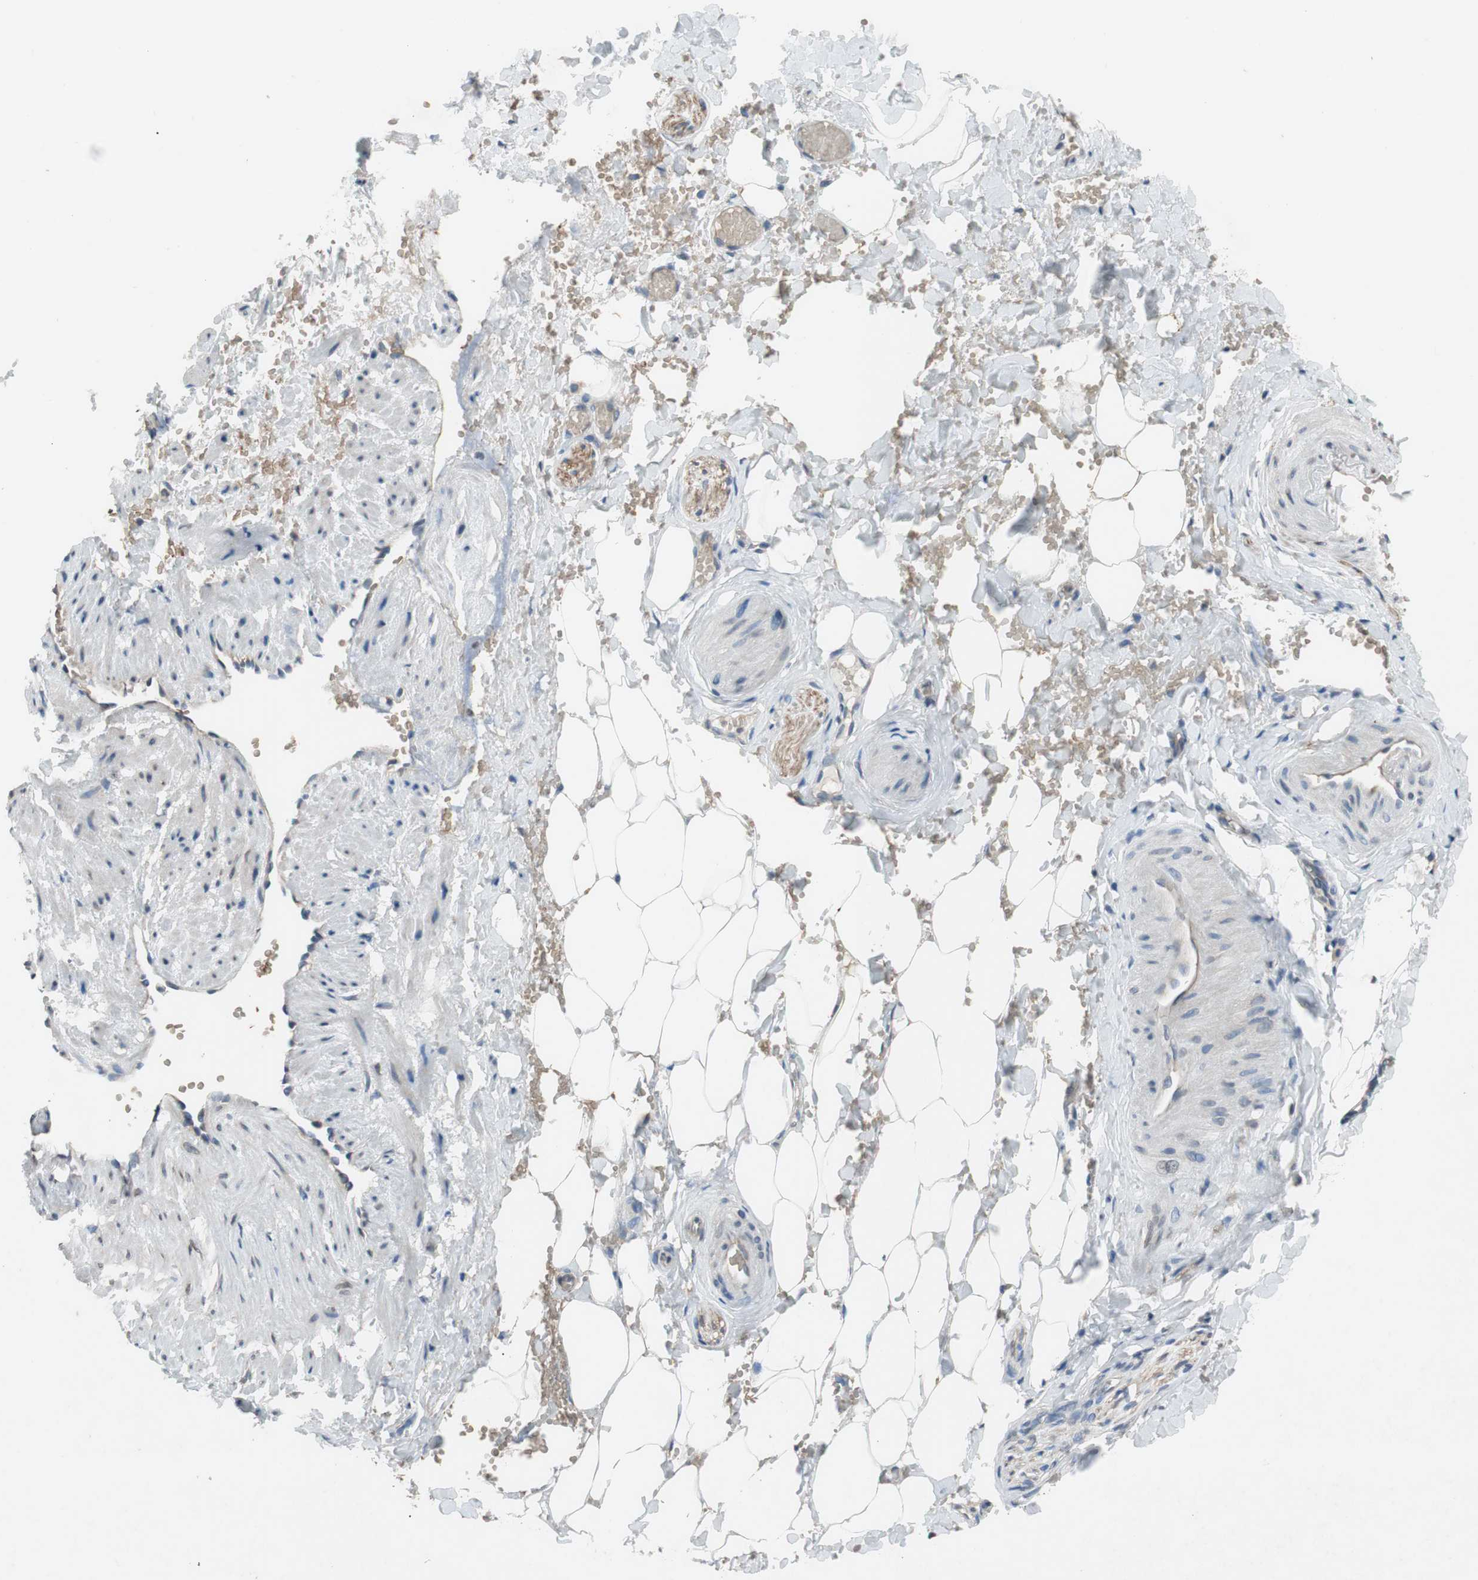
{"staining": {"intensity": "negative", "quantity": "none", "location": "none"}, "tissue": "adipose tissue", "cell_type": "Adipocytes", "image_type": "normal", "snomed": [{"axis": "morphology", "description": "Normal tissue, NOS"}, {"axis": "topography", "description": "Soft tissue"}, {"axis": "topography", "description": "Vascular tissue"}], "caption": "Immunohistochemical staining of normal human adipose tissue reveals no significant expression in adipocytes. The staining is performed using DAB brown chromogen with nuclei counter-stained in using hematoxylin.", "gene": "ADD2", "patient": {"sex": "female", "age": 35}}